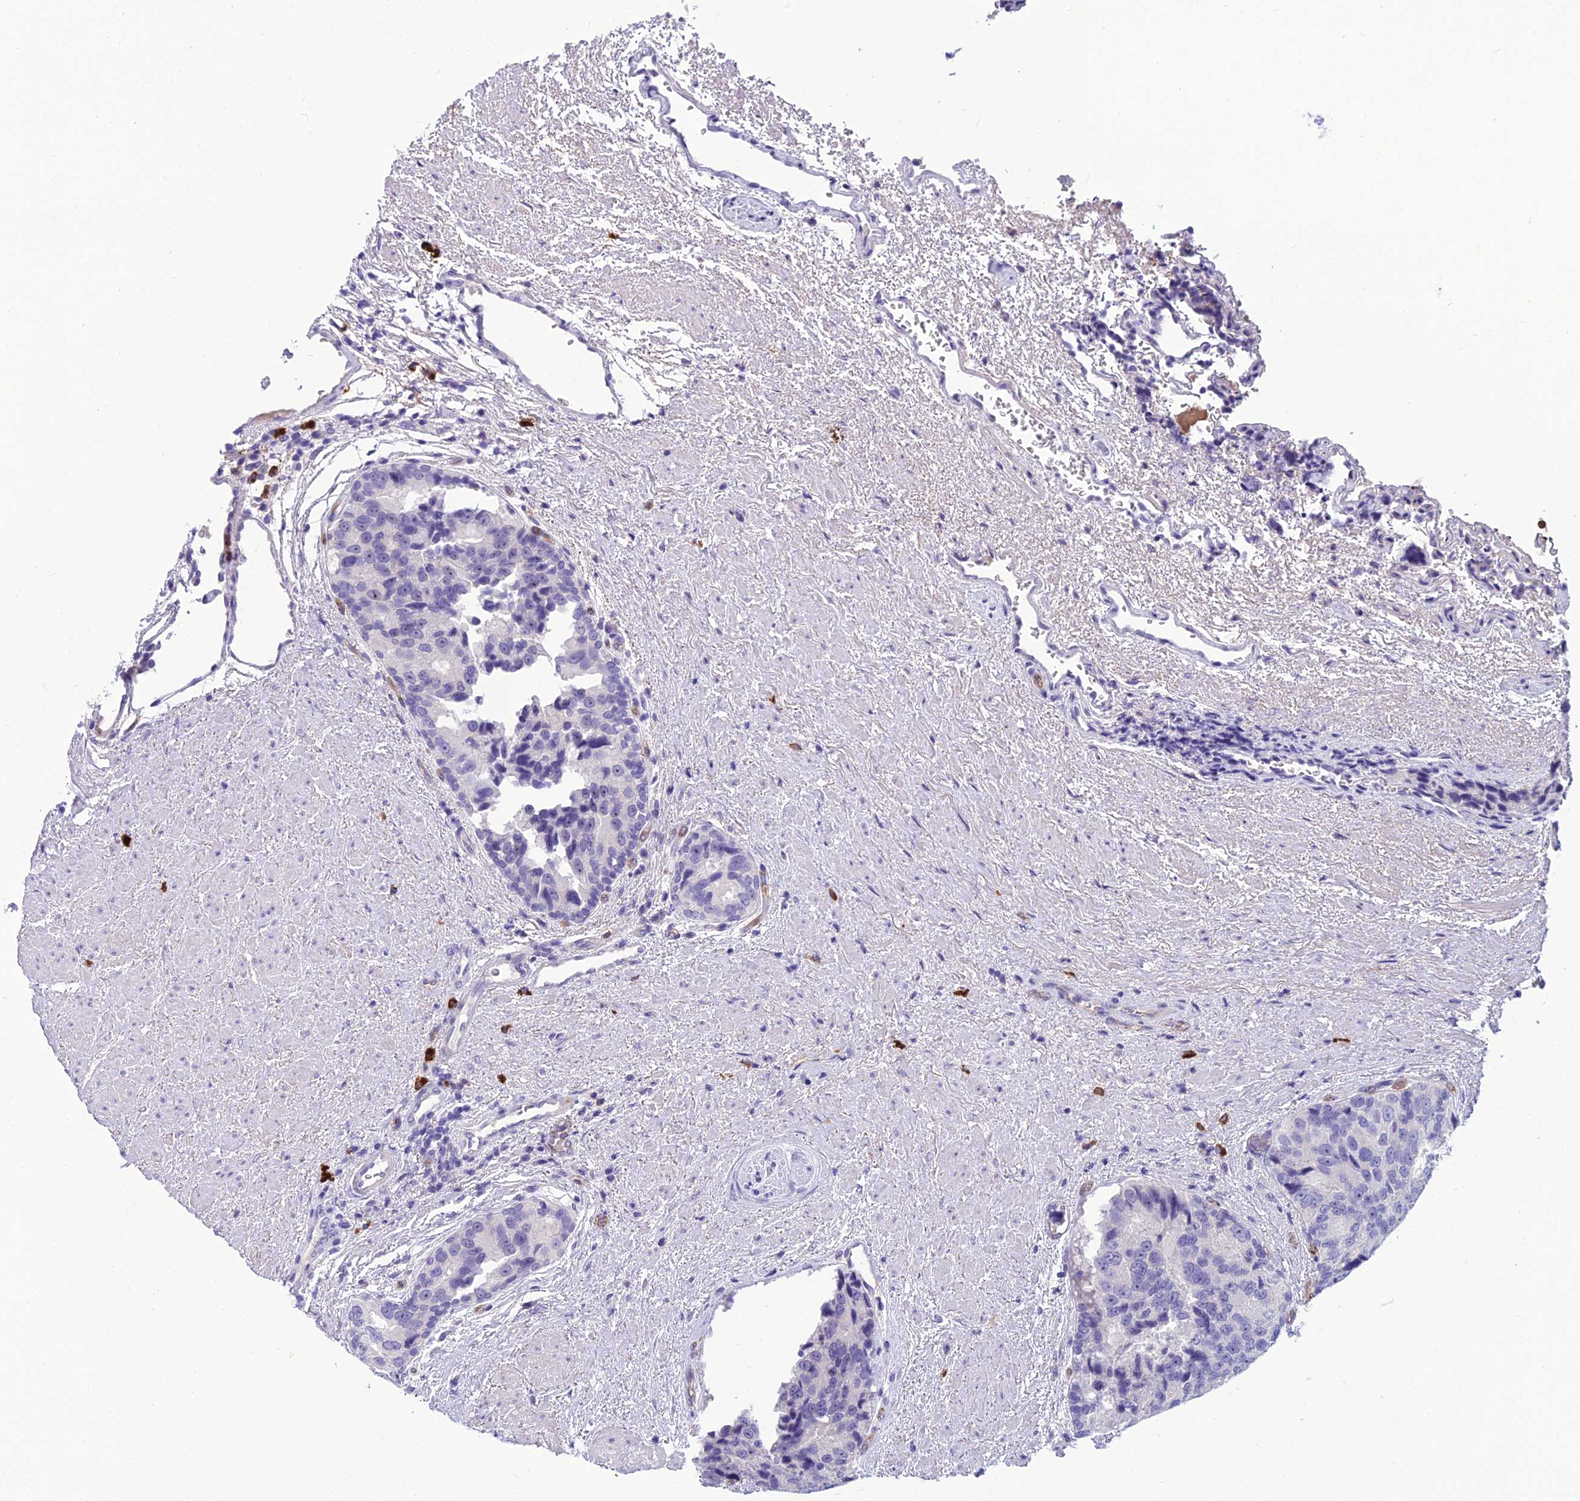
{"staining": {"intensity": "negative", "quantity": "none", "location": "none"}, "tissue": "prostate cancer", "cell_type": "Tumor cells", "image_type": "cancer", "snomed": [{"axis": "morphology", "description": "Adenocarcinoma, High grade"}, {"axis": "topography", "description": "Prostate"}], "caption": "The photomicrograph displays no staining of tumor cells in prostate cancer (high-grade adenocarcinoma). (IHC, brightfield microscopy, high magnification).", "gene": "BBS7", "patient": {"sex": "male", "age": 70}}